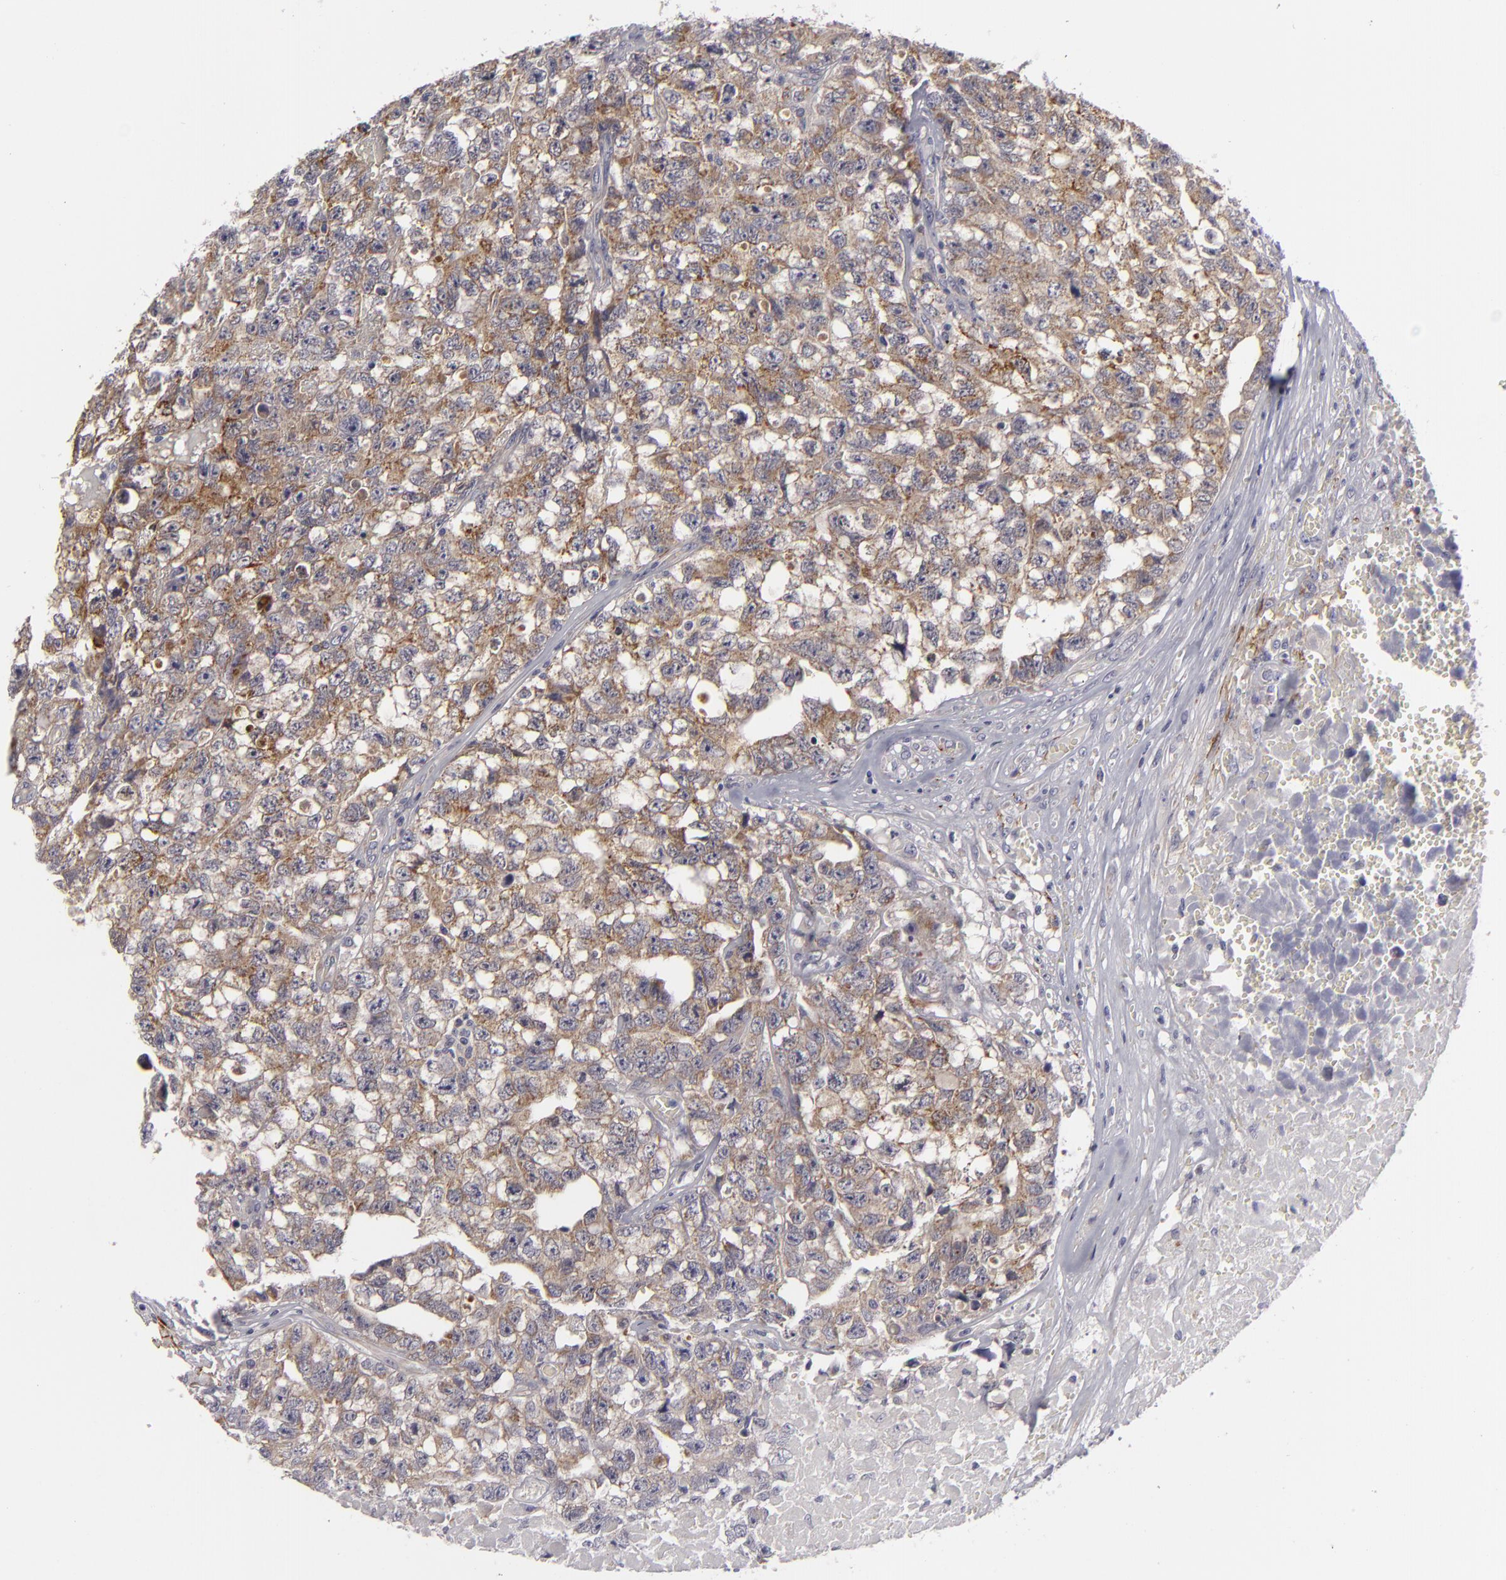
{"staining": {"intensity": "weak", "quantity": "25%-75%", "location": "cytoplasmic/membranous"}, "tissue": "testis cancer", "cell_type": "Tumor cells", "image_type": "cancer", "snomed": [{"axis": "morphology", "description": "Carcinoma, Embryonal, NOS"}, {"axis": "topography", "description": "Testis"}], "caption": "Protein positivity by IHC displays weak cytoplasmic/membranous positivity in about 25%-75% of tumor cells in embryonal carcinoma (testis).", "gene": "ALCAM", "patient": {"sex": "male", "age": 31}}